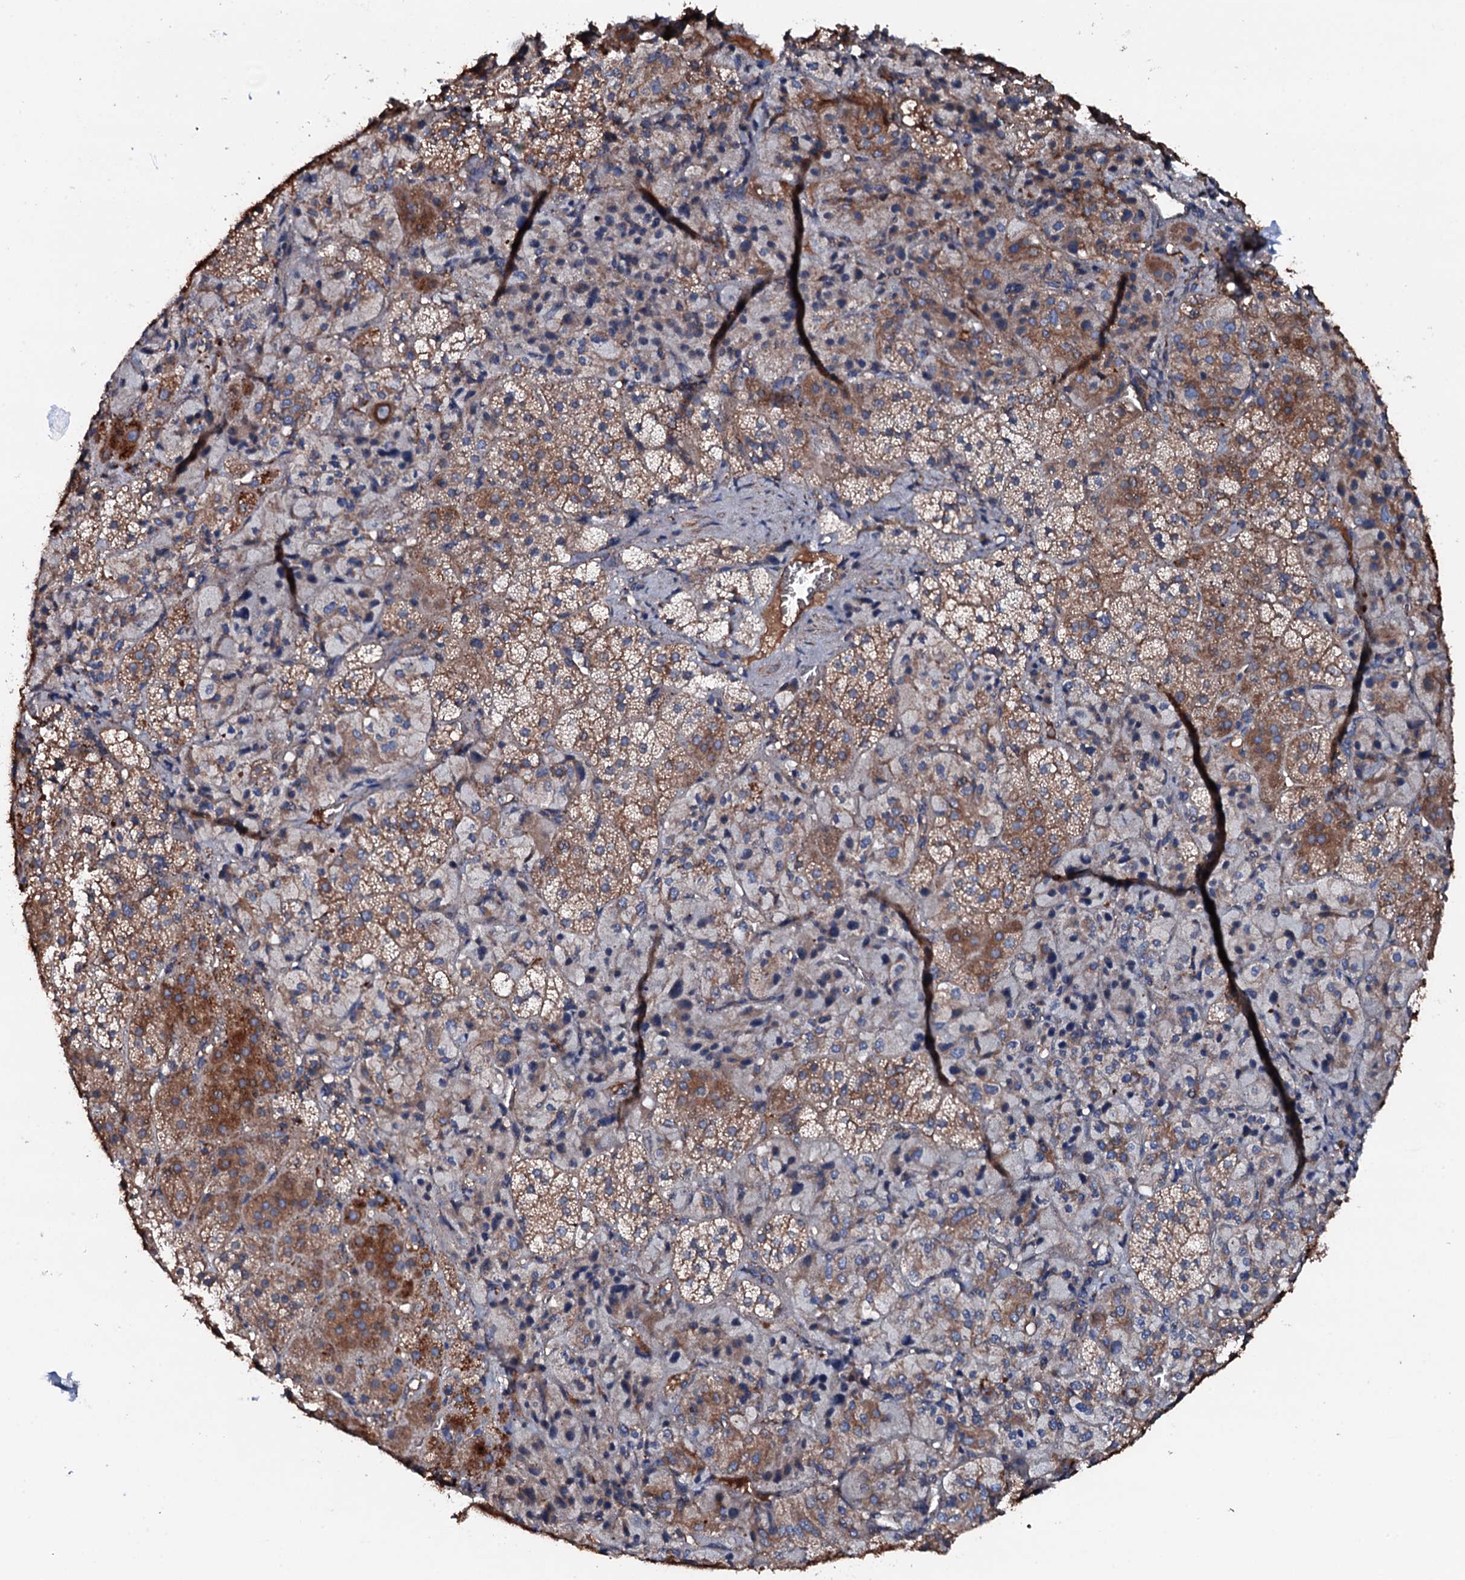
{"staining": {"intensity": "moderate", "quantity": "25%-75%", "location": "cytoplasmic/membranous"}, "tissue": "adrenal gland", "cell_type": "Glandular cells", "image_type": "normal", "snomed": [{"axis": "morphology", "description": "Normal tissue, NOS"}, {"axis": "topography", "description": "Adrenal gland"}], "caption": "DAB immunohistochemical staining of normal human adrenal gland shows moderate cytoplasmic/membranous protein staining in approximately 25%-75% of glandular cells. Using DAB (3,3'-diaminobenzidine) (brown) and hematoxylin (blue) stains, captured at high magnification using brightfield microscopy.", "gene": "NEK1", "patient": {"sex": "female", "age": 44}}